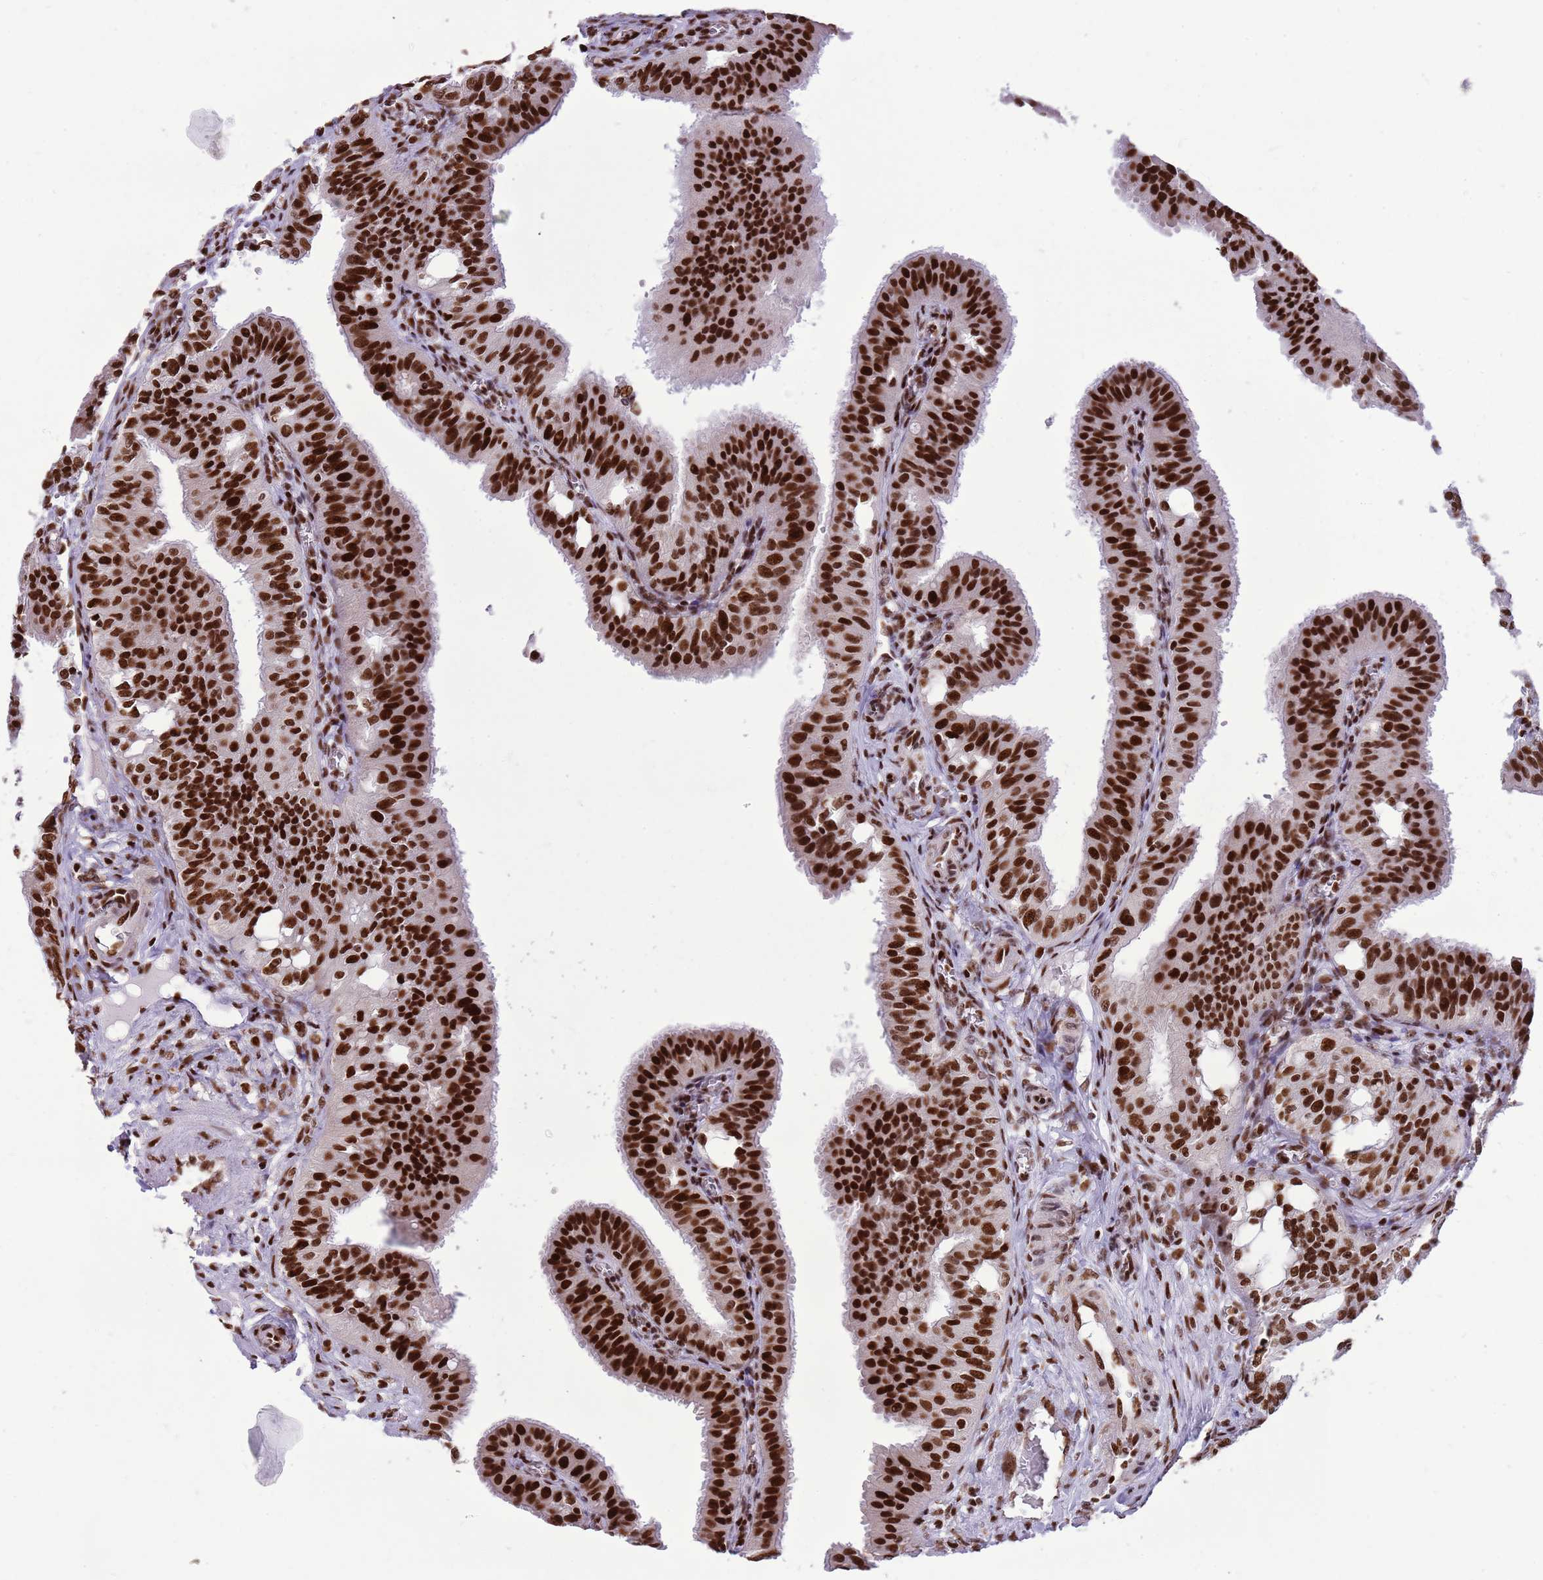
{"staining": {"intensity": "strong", "quantity": ">75%", "location": "nuclear"}, "tissue": "fallopian tube", "cell_type": "Glandular cells", "image_type": "normal", "snomed": [{"axis": "morphology", "description": "Normal tissue, NOS"}, {"axis": "topography", "description": "Fallopian tube"}, {"axis": "topography", "description": "Ovary"}], "caption": "Glandular cells display strong nuclear positivity in about >75% of cells in benign fallopian tube.", "gene": "WASHC4", "patient": {"sex": "female", "age": 42}}